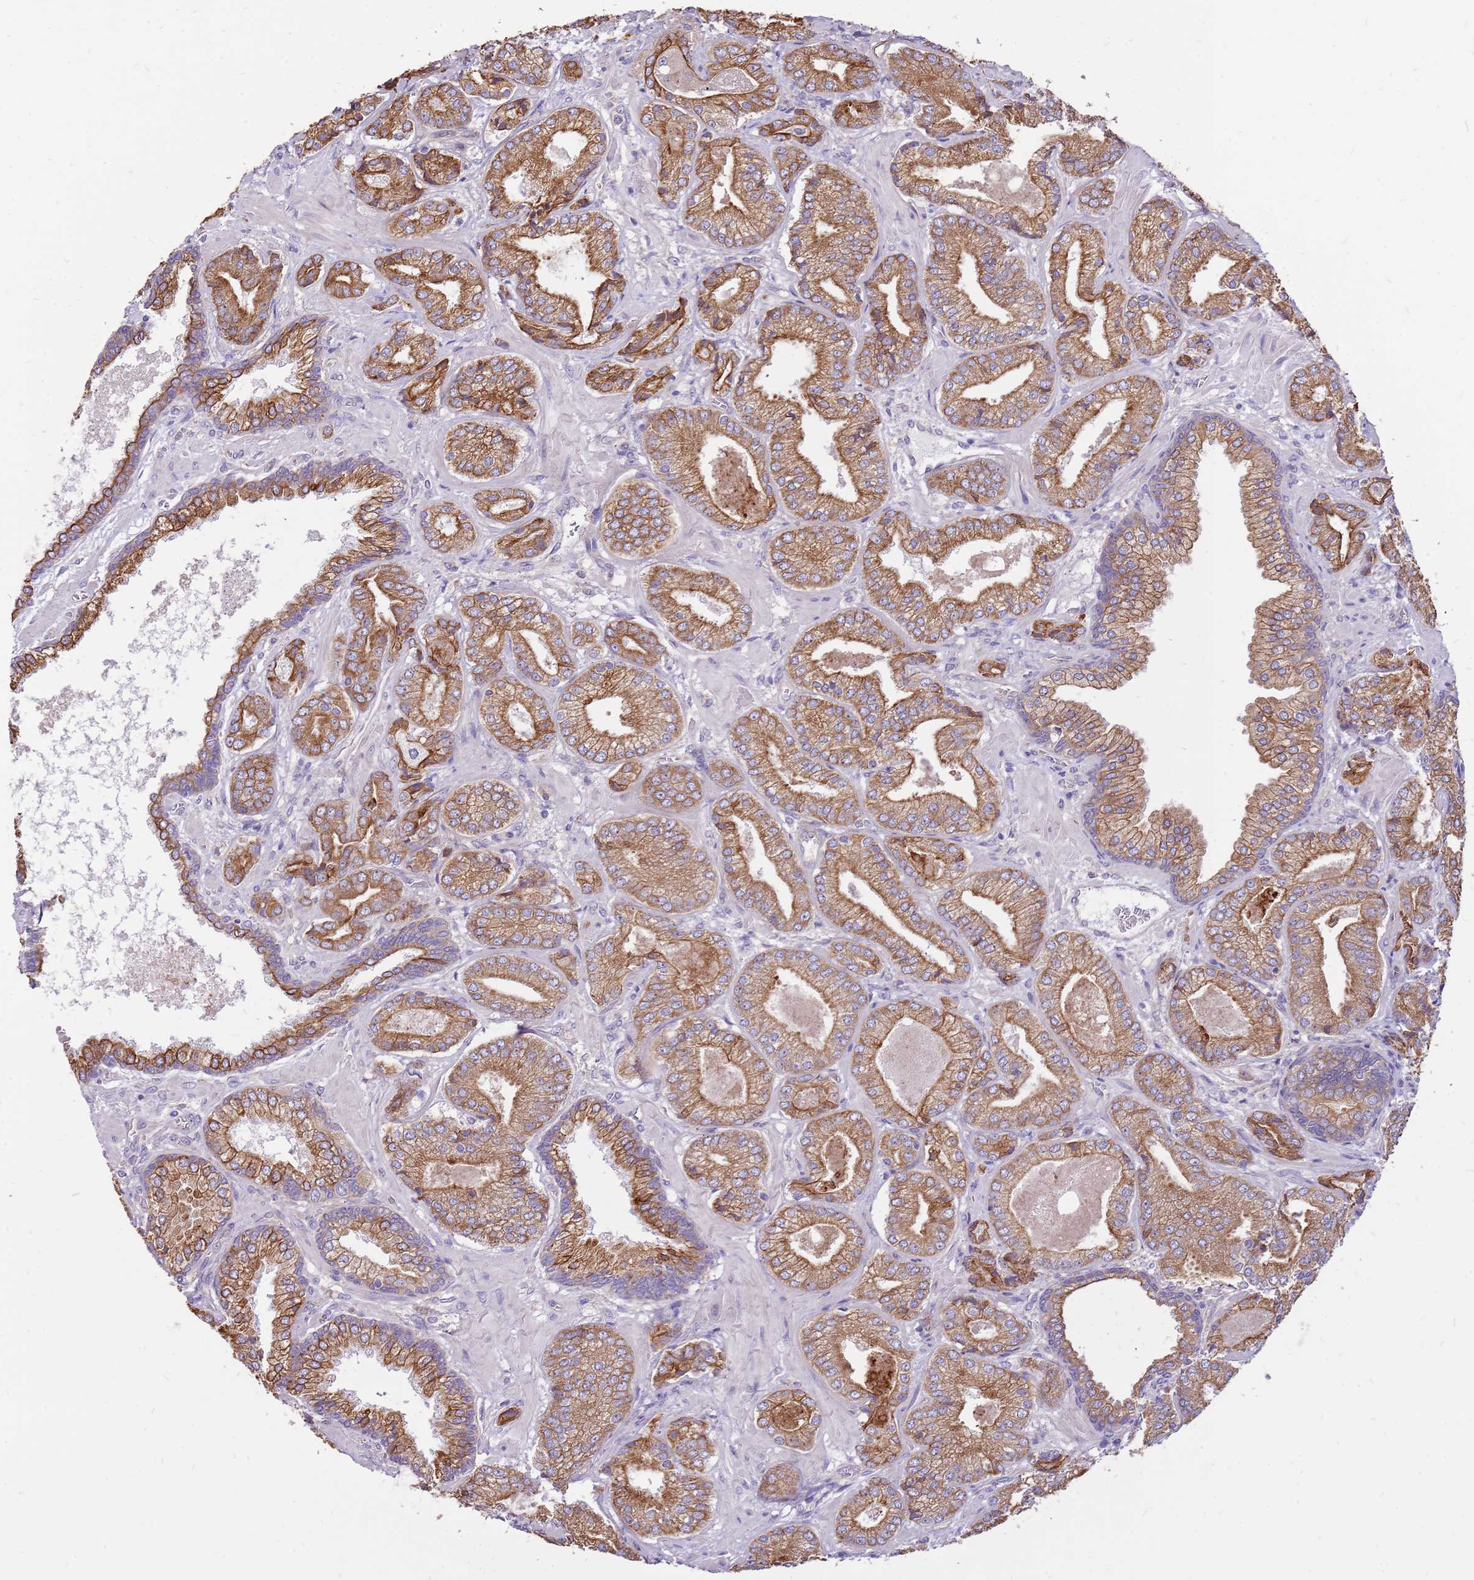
{"staining": {"intensity": "moderate", "quantity": ">75%", "location": "cytoplasmic/membranous"}, "tissue": "prostate cancer", "cell_type": "Tumor cells", "image_type": "cancer", "snomed": [{"axis": "morphology", "description": "Adenocarcinoma, High grade"}, {"axis": "topography", "description": "Prostate"}], "caption": "Moderate cytoplasmic/membranous positivity for a protein is present in about >75% of tumor cells of high-grade adenocarcinoma (prostate) using IHC.", "gene": "WASHC4", "patient": {"sex": "male", "age": 63}}